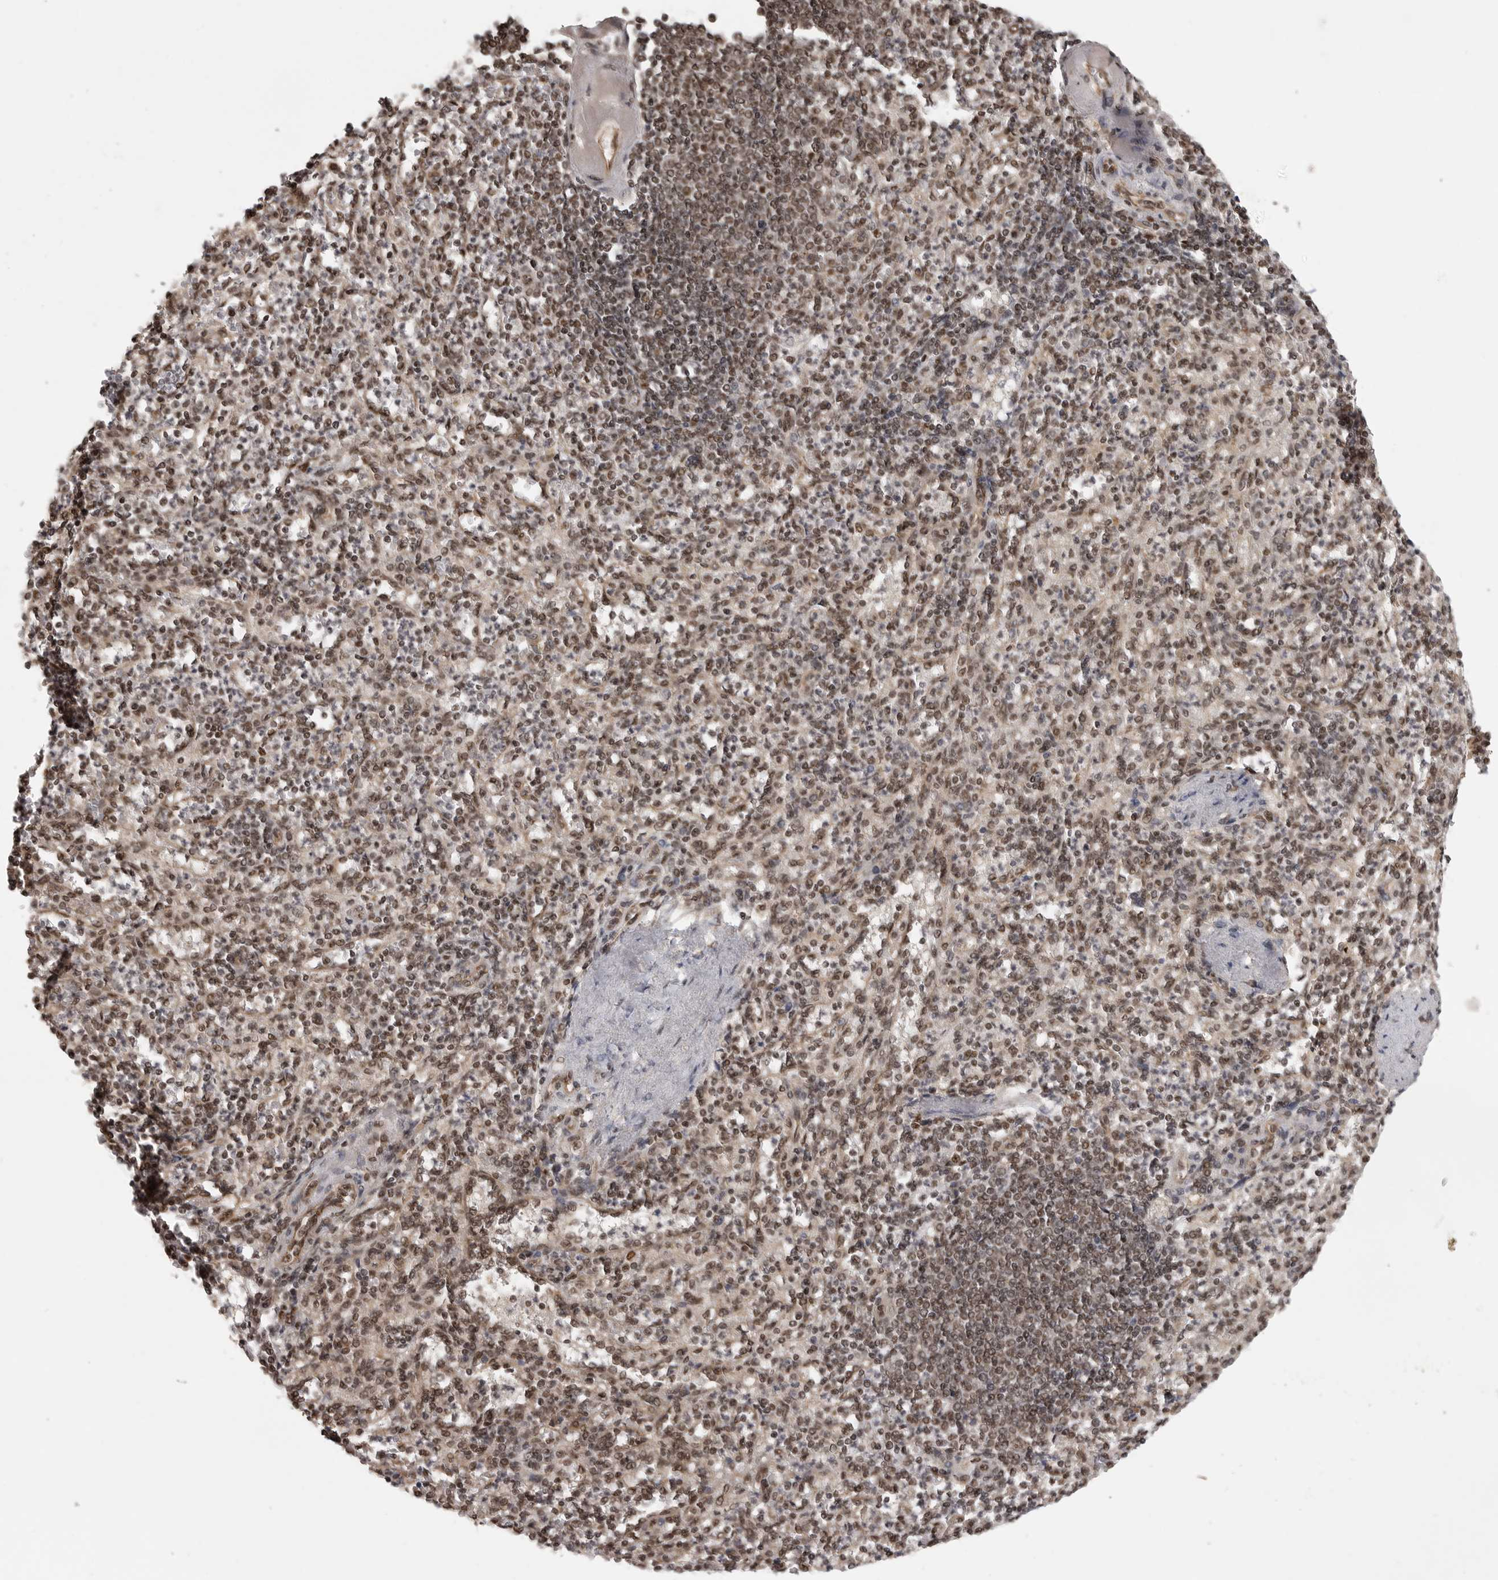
{"staining": {"intensity": "moderate", "quantity": ">75%", "location": "nuclear"}, "tissue": "spleen", "cell_type": "Cells in red pulp", "image_type": "normal", "snomed": [{"axis": "morphology", "description": "Normal tissue, NOS"}, {"axis": "topography", "description": "Spleen"}], "caption": "Immunohistochemical staining of normal spleen shows medium levels of moderate nuclear staining in about >75% of cells in red pulp.", "gene": "CBLL1", "patient": {"sex": "female", "age": 74}}